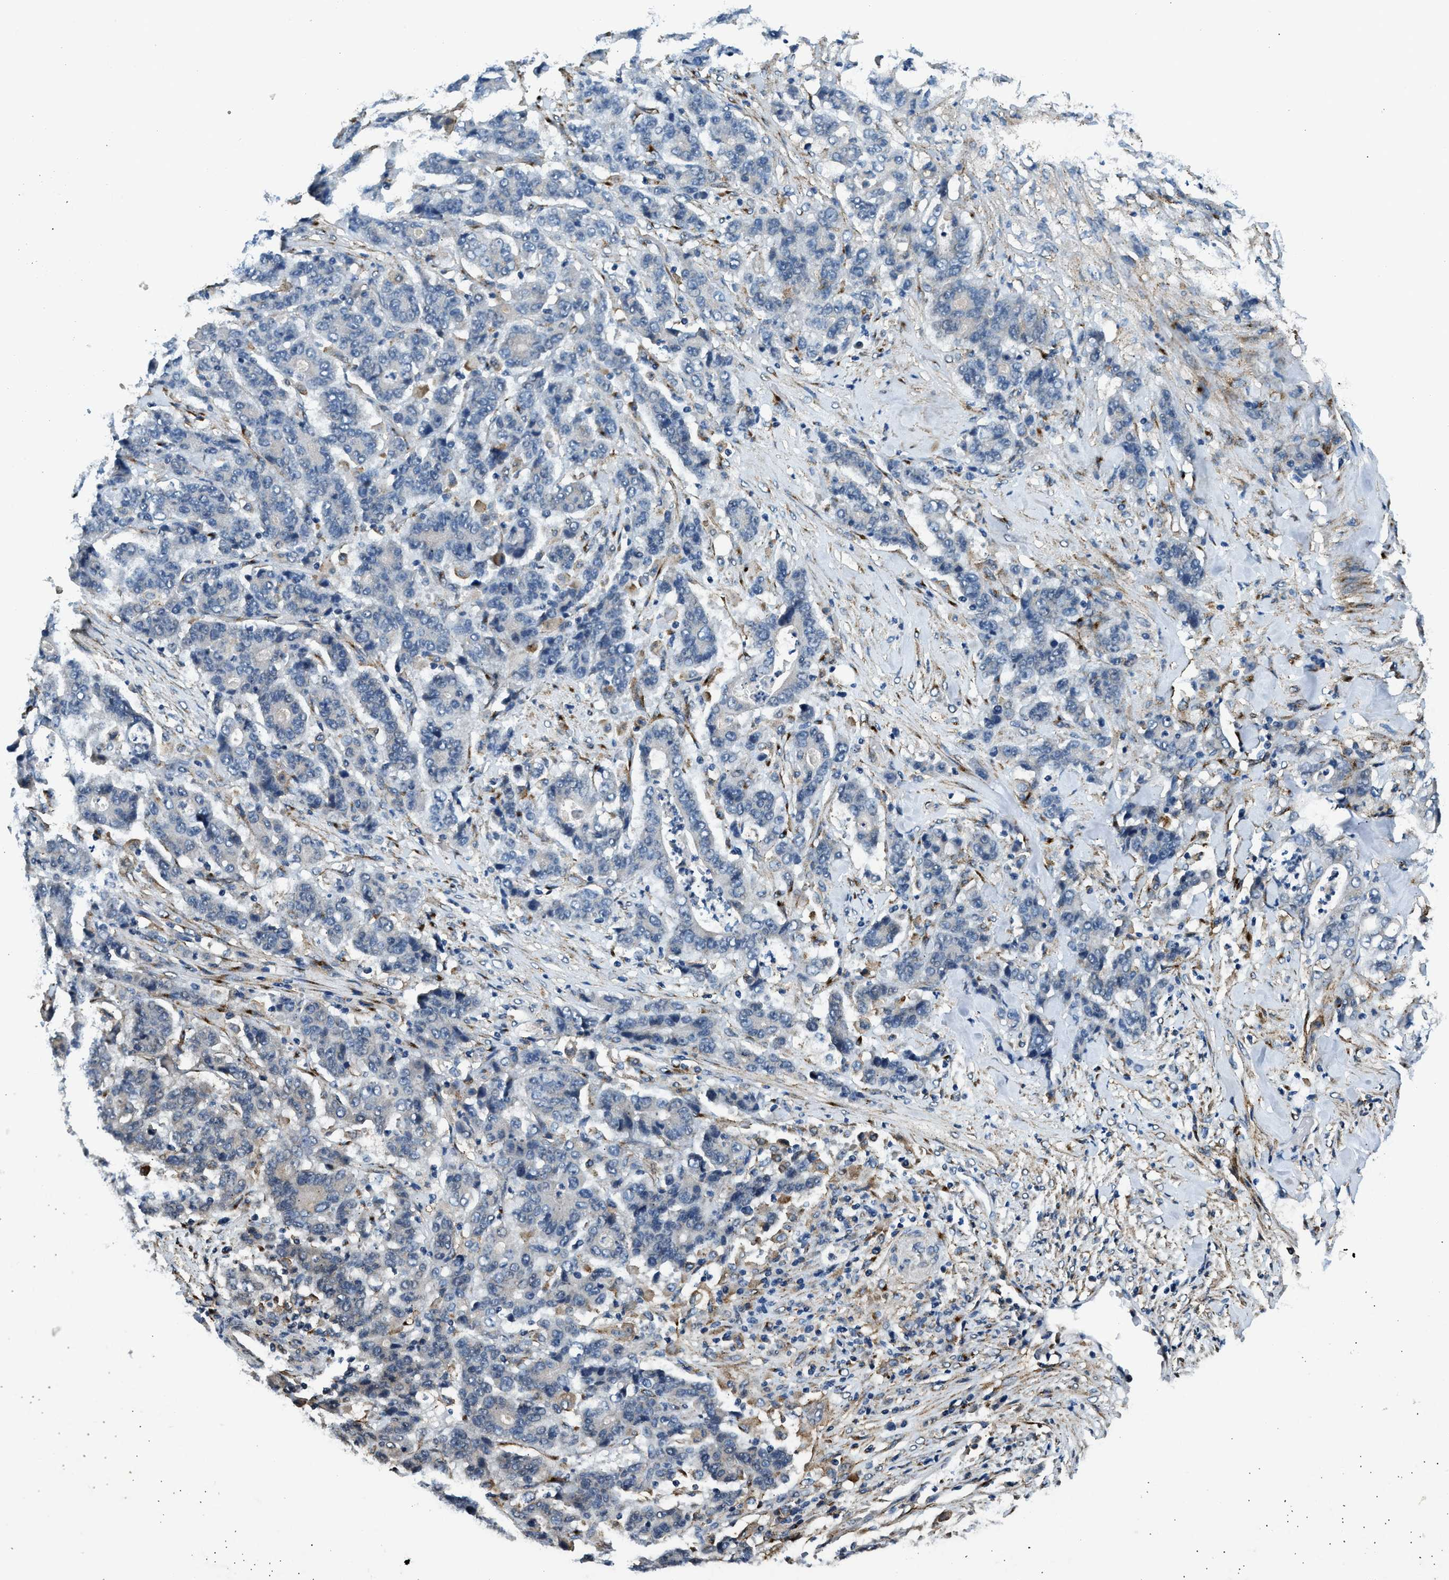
{"staining": {"intensity": "weak", "quantity": "<25%", "location": "cytoplasmic/membranous"}, "tissue": "stomach cancer", "cell_type": "Tumor cells", "image_type": "cancer", "snomed": [{"axis": "morphology", "description": "Adenocarcinoma, NOS"}, {"axis": "topography", "description": "Stomach"}], "caption": "The IHC micrograph has no significant expression in tumor cells of stomach cancer tissue.", "gene": "LRP1", "patient": {"sex": "female", "age": 73}}